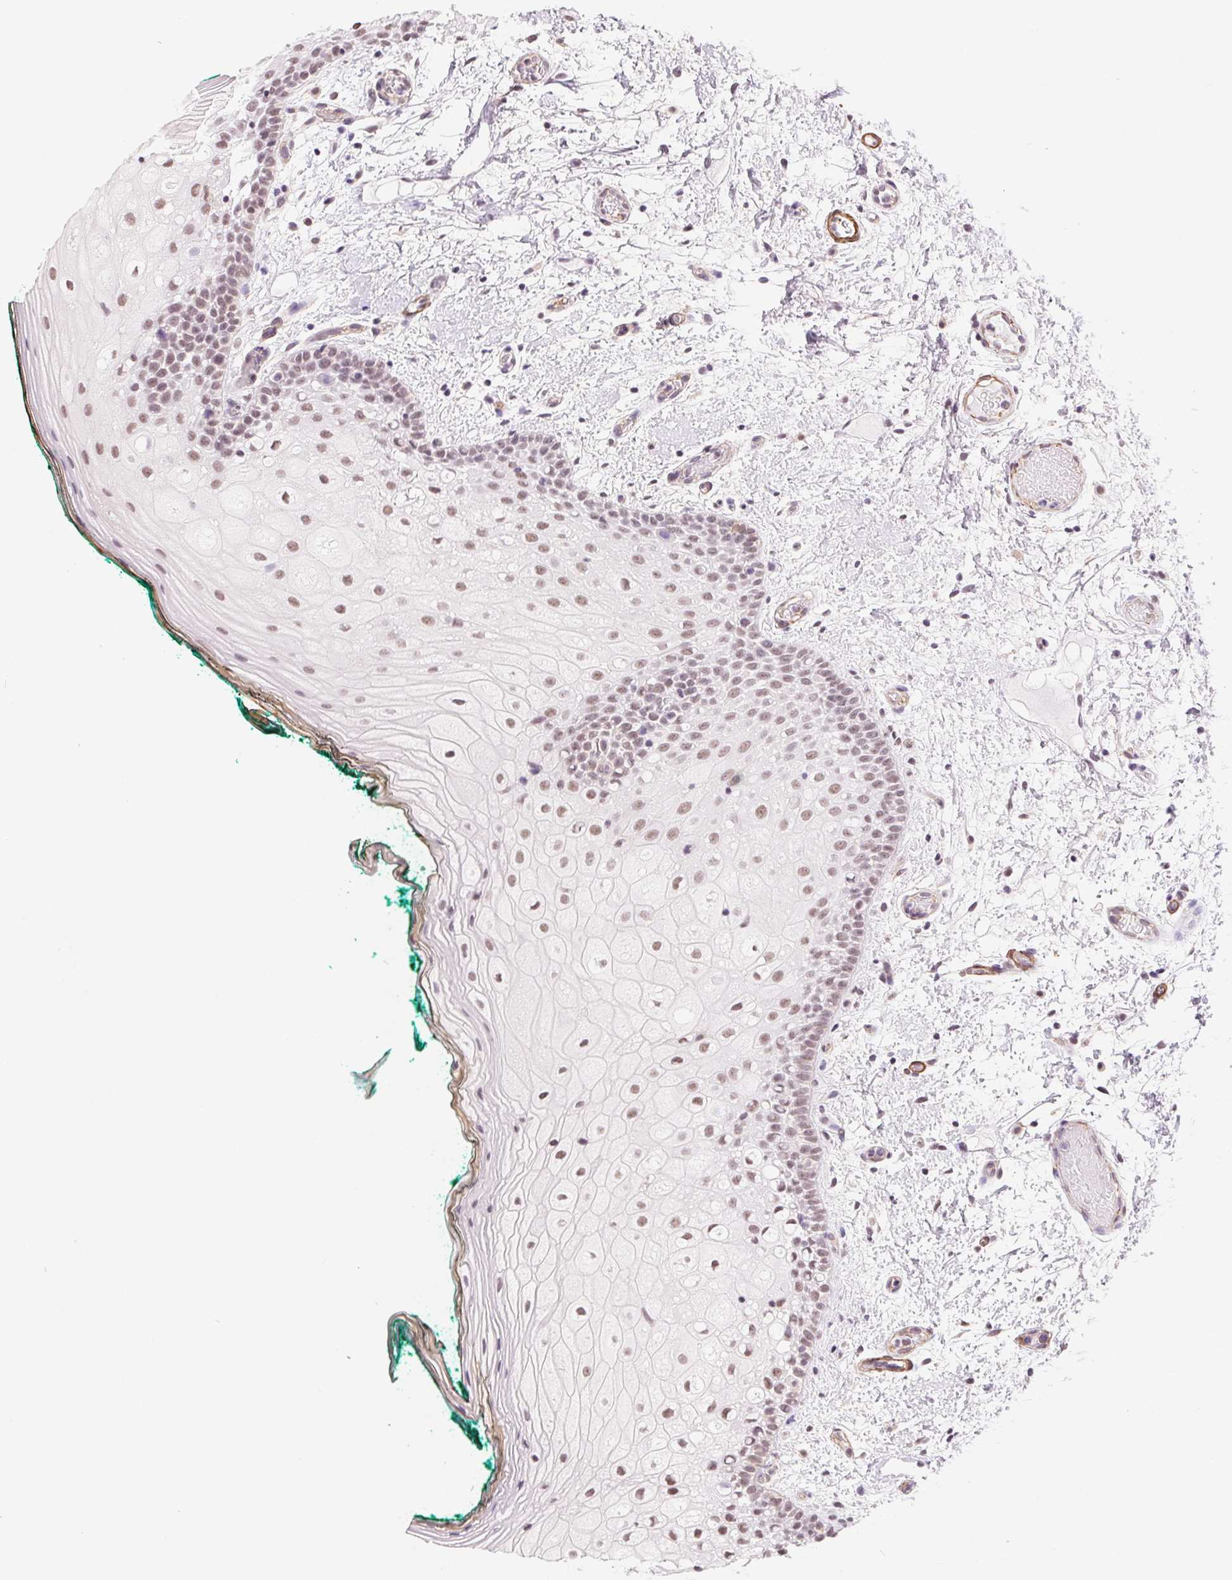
{"staining": {"intensity": "weak", "quantity": "25%-75%", "location": "nuclear"}, "tissue": "oral mucosa", "cell_type": "Squamous epithelial cells", "image_type": "normal", "snomed": [{"axis": "morphology", "description": "Normal tissue, NOS"}, {"axis": "topography", "description": "Oral tissue"}], "caption": "Brown immunohistochemical staining in unremarkable human oral mucosa shows weak nuclear positivity in about 25%-75% of squamous epithelial cells.", "gene": "BCAT1", "patient": {"sex": "female", "age": 83}}